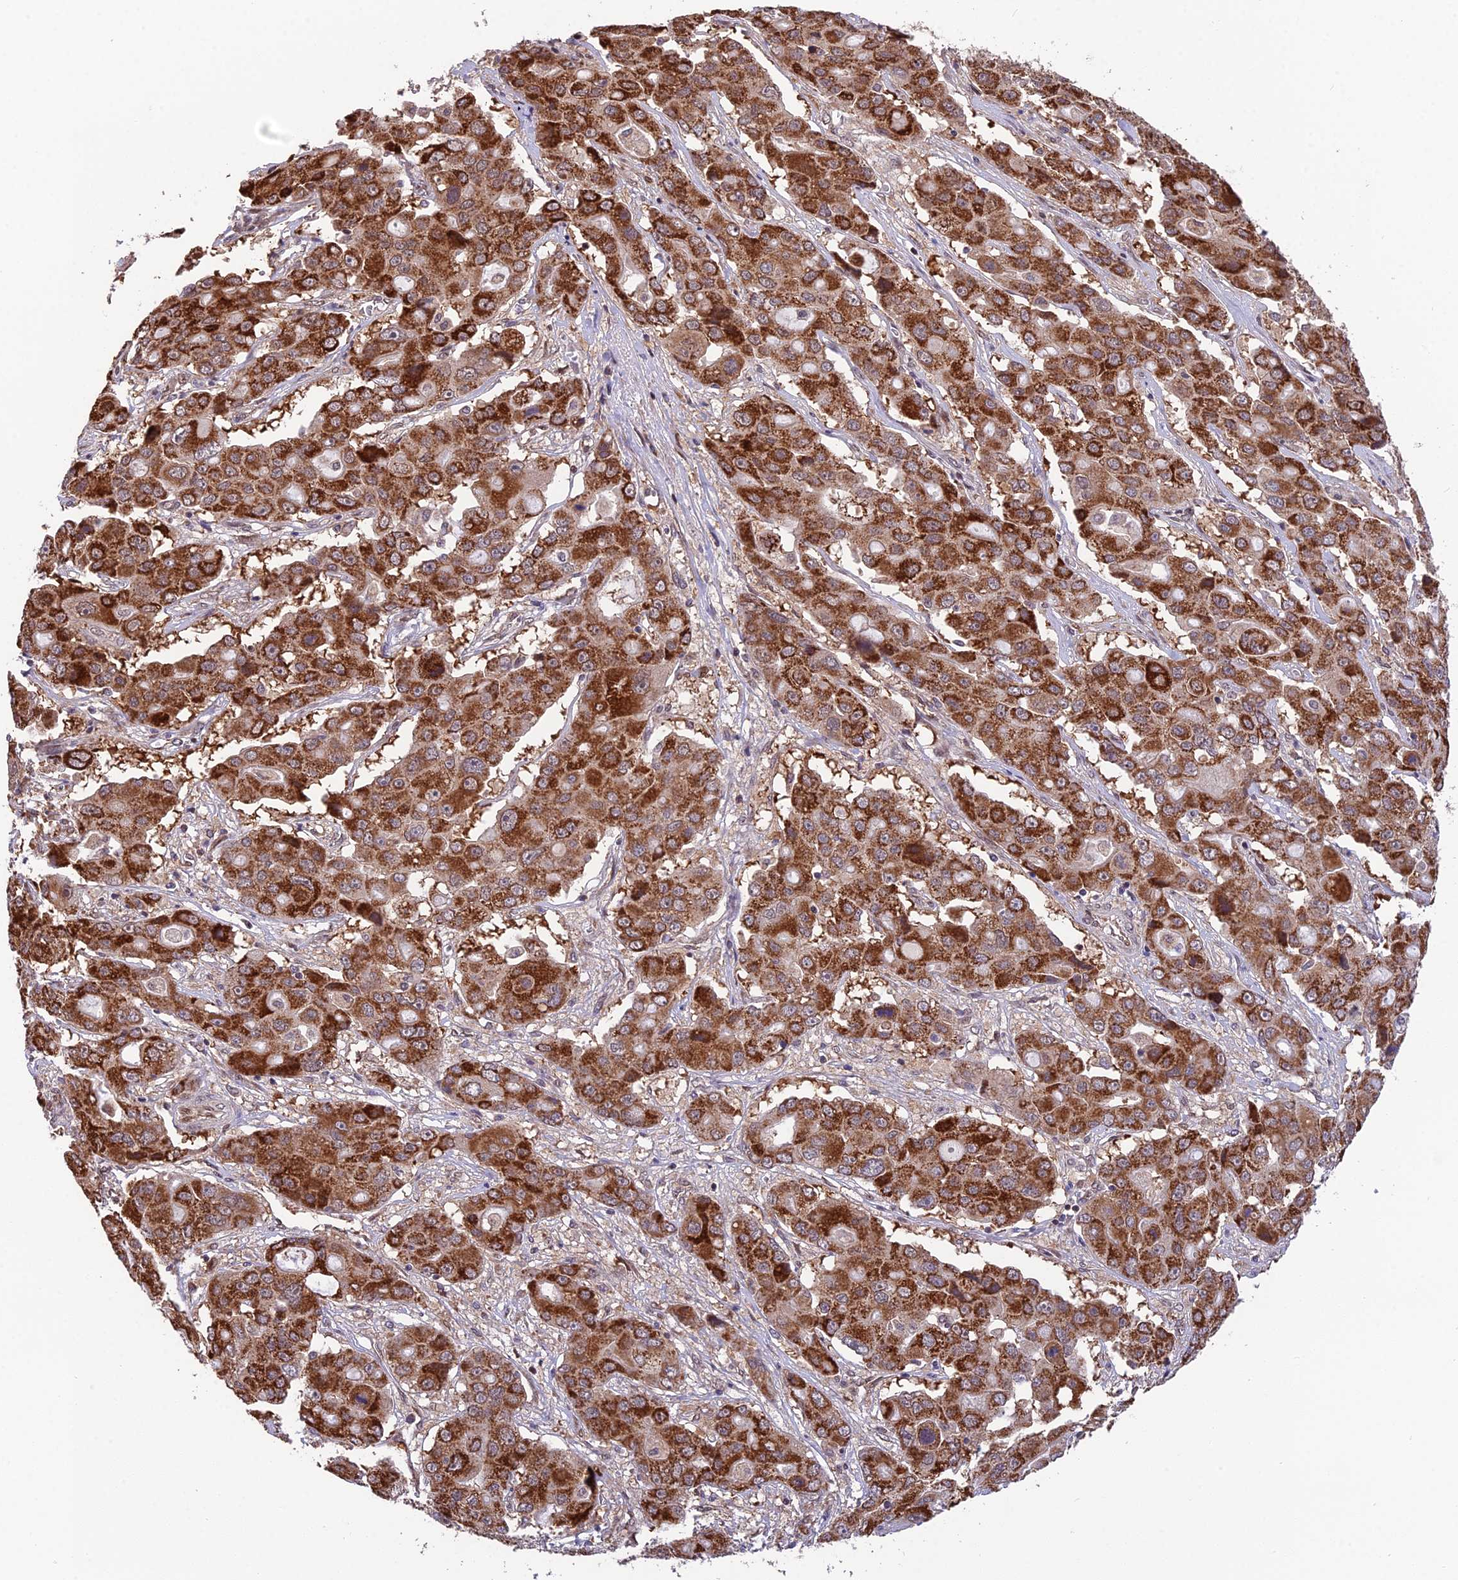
{"staining": {"intensity": "strong", "quantity": ">75%", "location": "cytoplasmic/membranous"}, "tissue": "liver cancer", "cell_type": "Tumor cells", "image_type": "cancer", "snomed": [{"axis": "morphology", "description": "Cholangiocarcinoma"}, {"axis": "topography", "description": "Liver"}], "caption": "A histopathology image of liver cholangiocarcinoma stained for a protein reveals strong cytoplasmic/membranous brown staining in tumor cells. The protein of interest is shown in brown color, while the nuclei are stained blue.", "gene": "CYP2R1", "patient": {"sex": "male", "age": 67}}